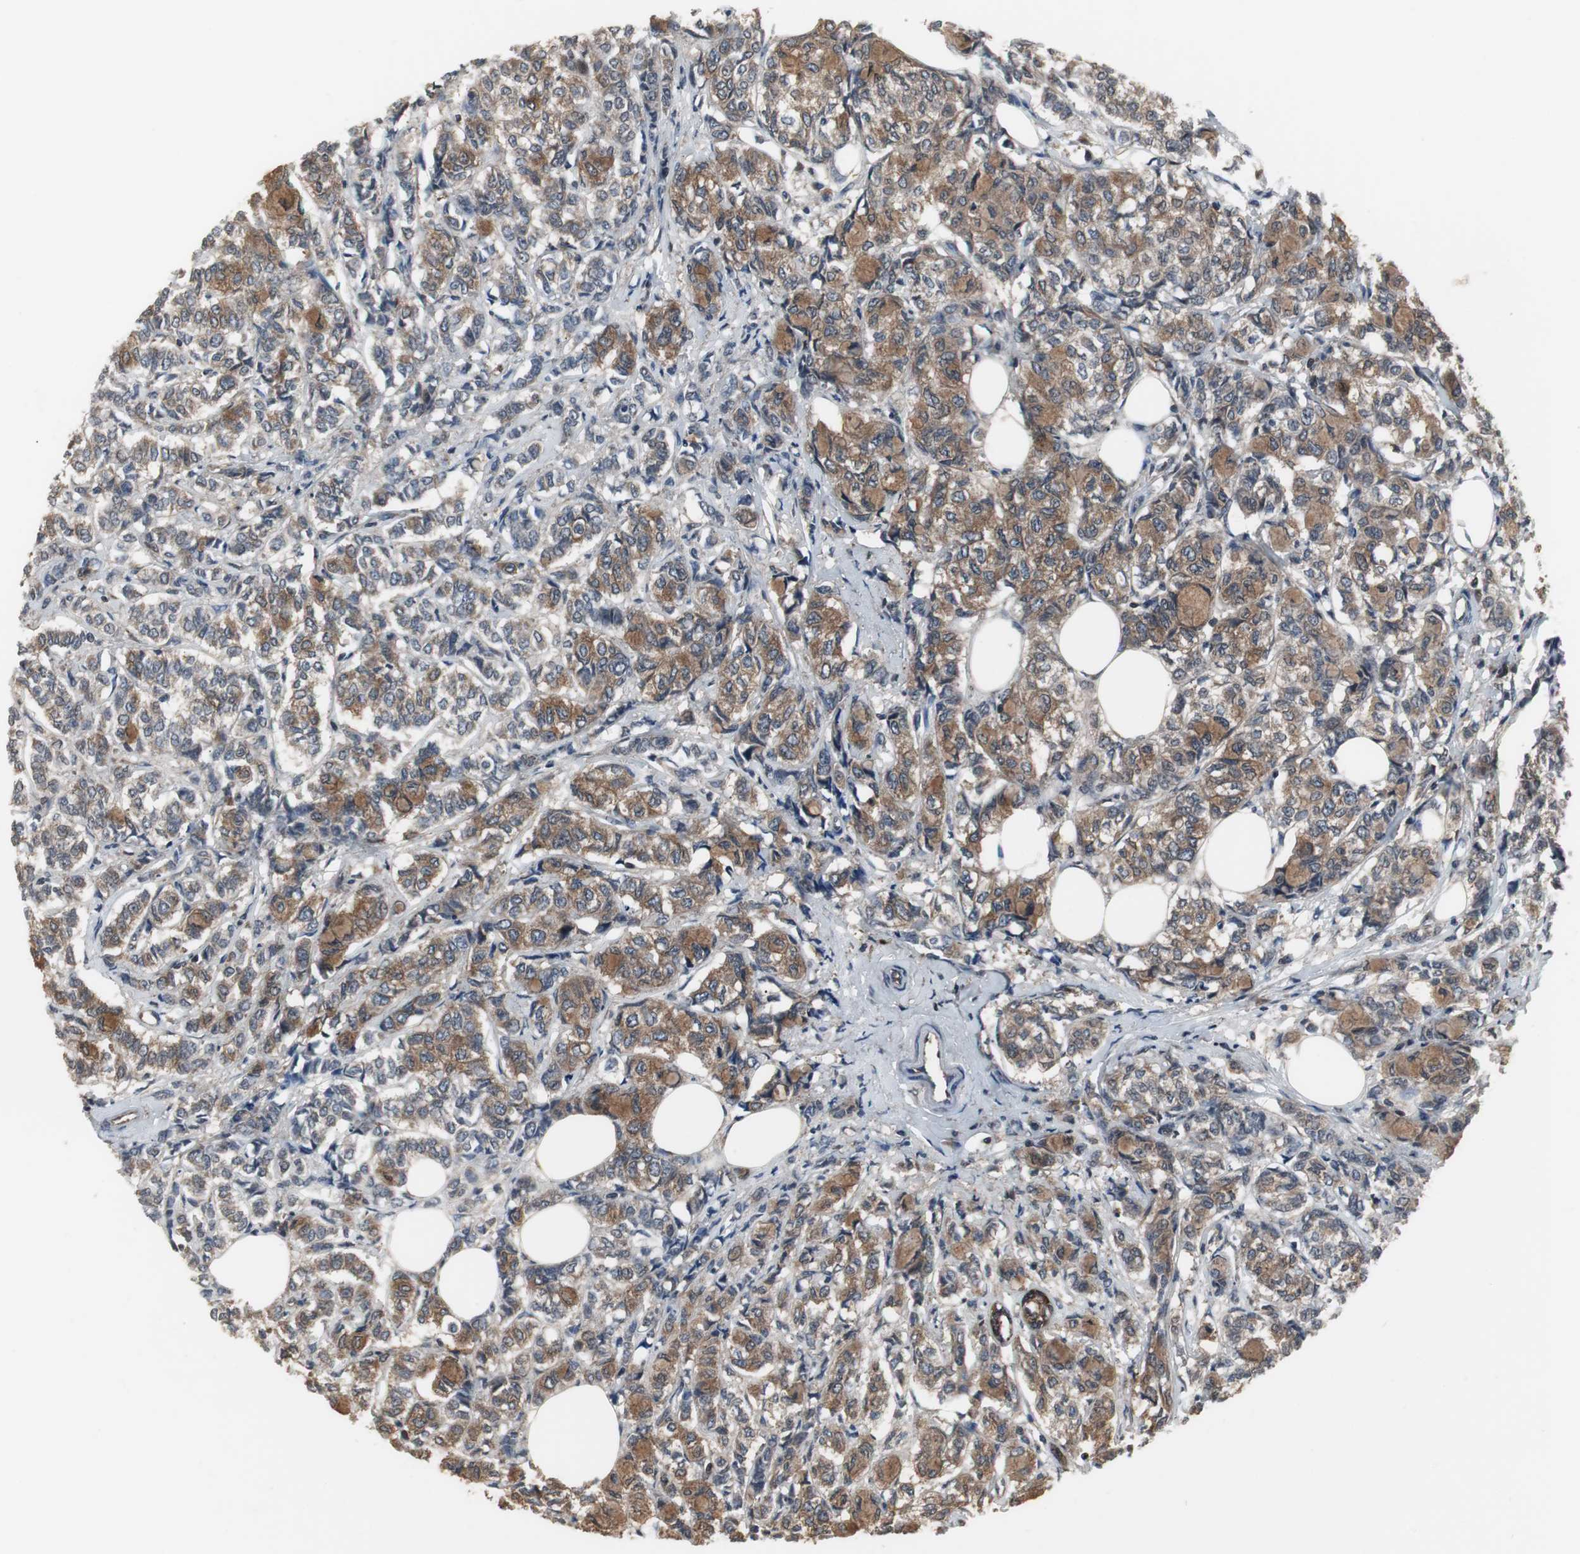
{"staining": {"intensity": "moderate", "quantity": ">75%", "location": "cytoplasmic/membranous"}, "tissue": "breast cancer", "cell_type": "Tumor cells", "image_type": "cancer", "snomed": [{"axis": "morphology", "description": "Lobular carcinoma"}, {"axis": "topography", "description": "Breast"}], "caption": "A brown stain highlights moderate cytoplasmic/membranous staining of a protein in human breast lobular carcinoma tumor cells. (brown staining indicates protein expression, while blue staining denotes nuclei).", "gene": "ZSCAN22", "patient": {"sex": "female", "age": 60}}